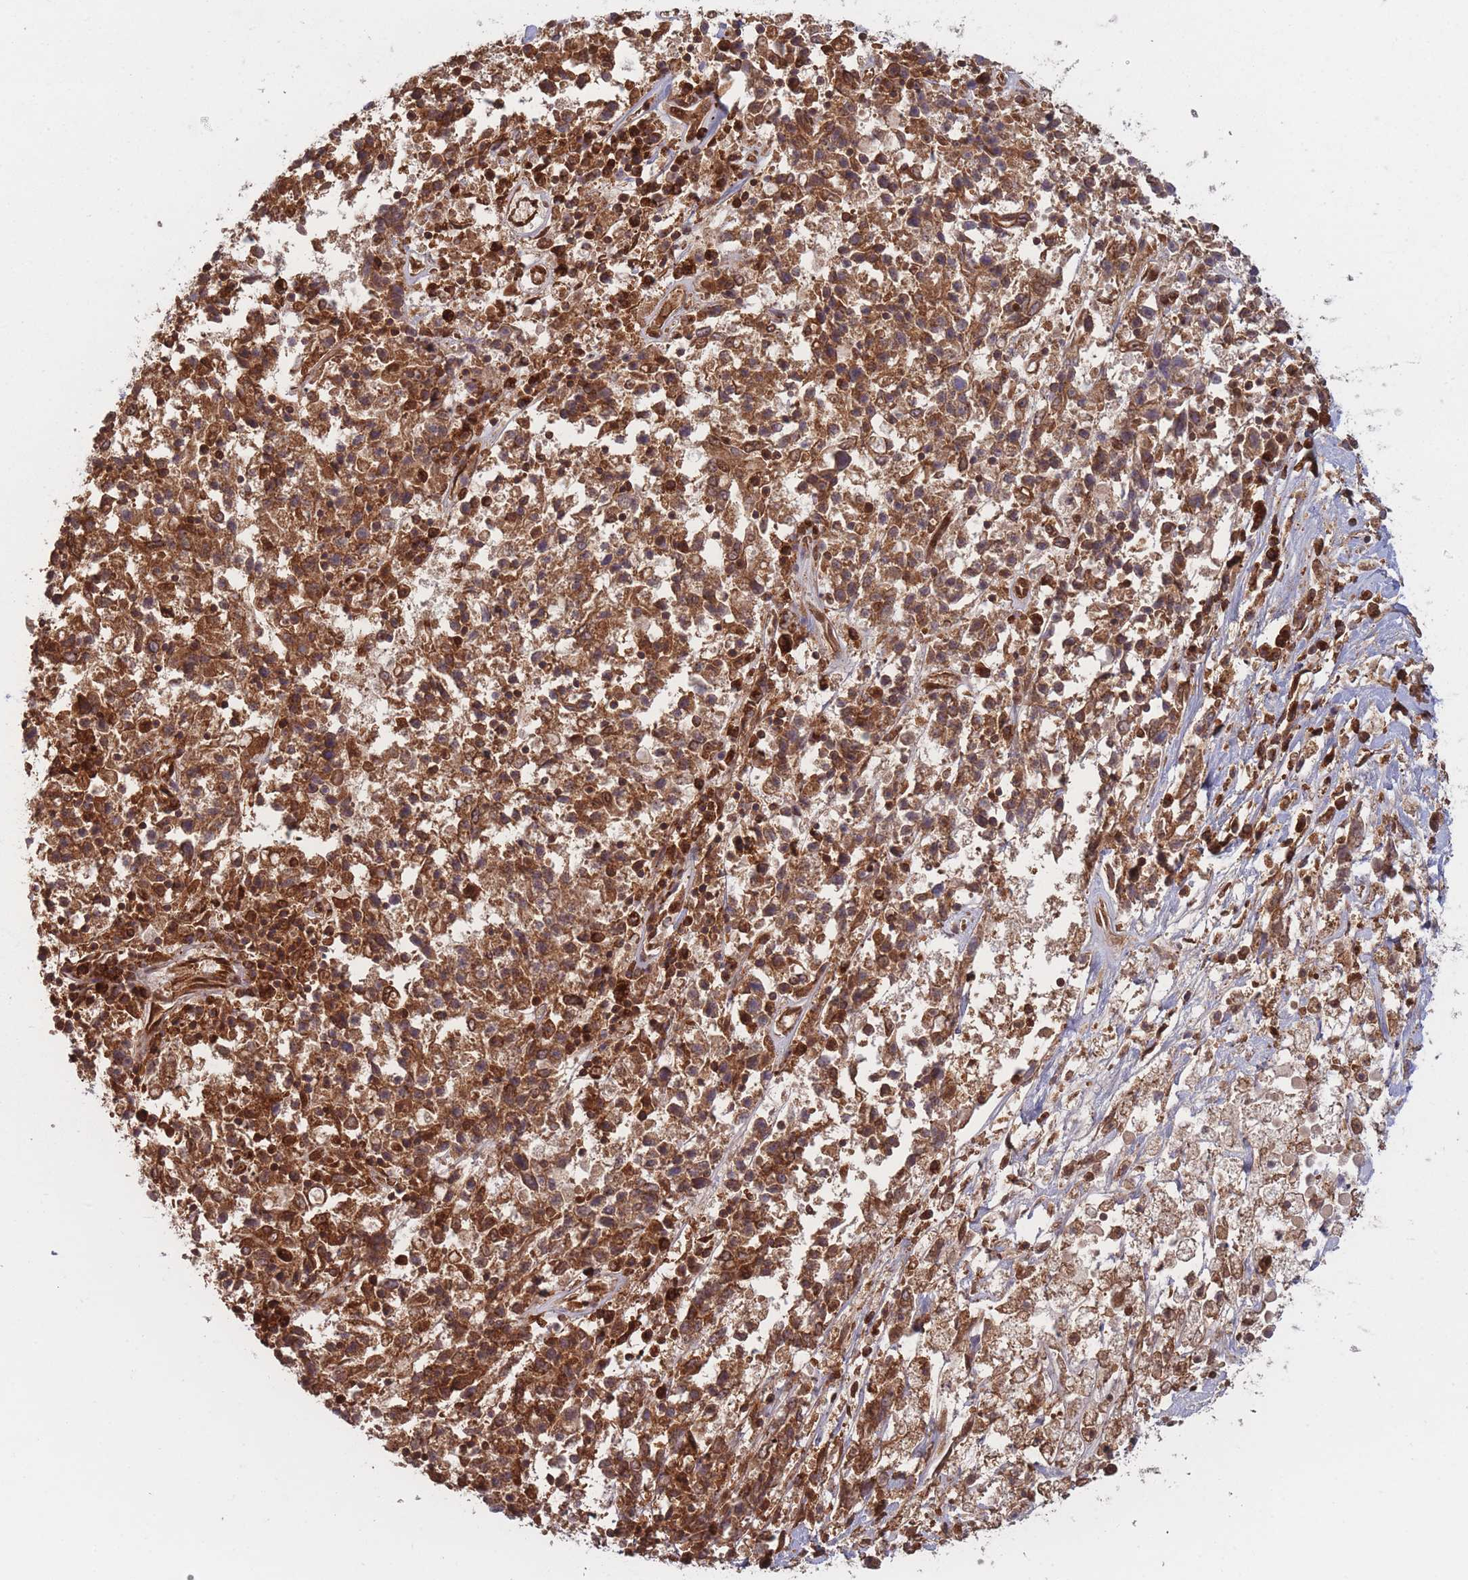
{"staining": {"intensity": "moderate", "quantity": ">75%", "location": "cytoplasmic/membranous"}, "tissue": "ovarian cancer", "cell_type": "Tumor cells", "image_type": "cancer", "snomed": [{"axis": "morphology", "description": "Carcinoma, endometroid"}, {"axis": "topography", "description": "Ovary"}], "caption": "Immunohistochemical staining of ovarian endometroid carcinoma exhibits medium levels of moderate cytoplasmic/membranous staining in approximately >75% of tumor cells.", "gene": "PODXL2", "patient": {"sex": "female", "age": 62}}